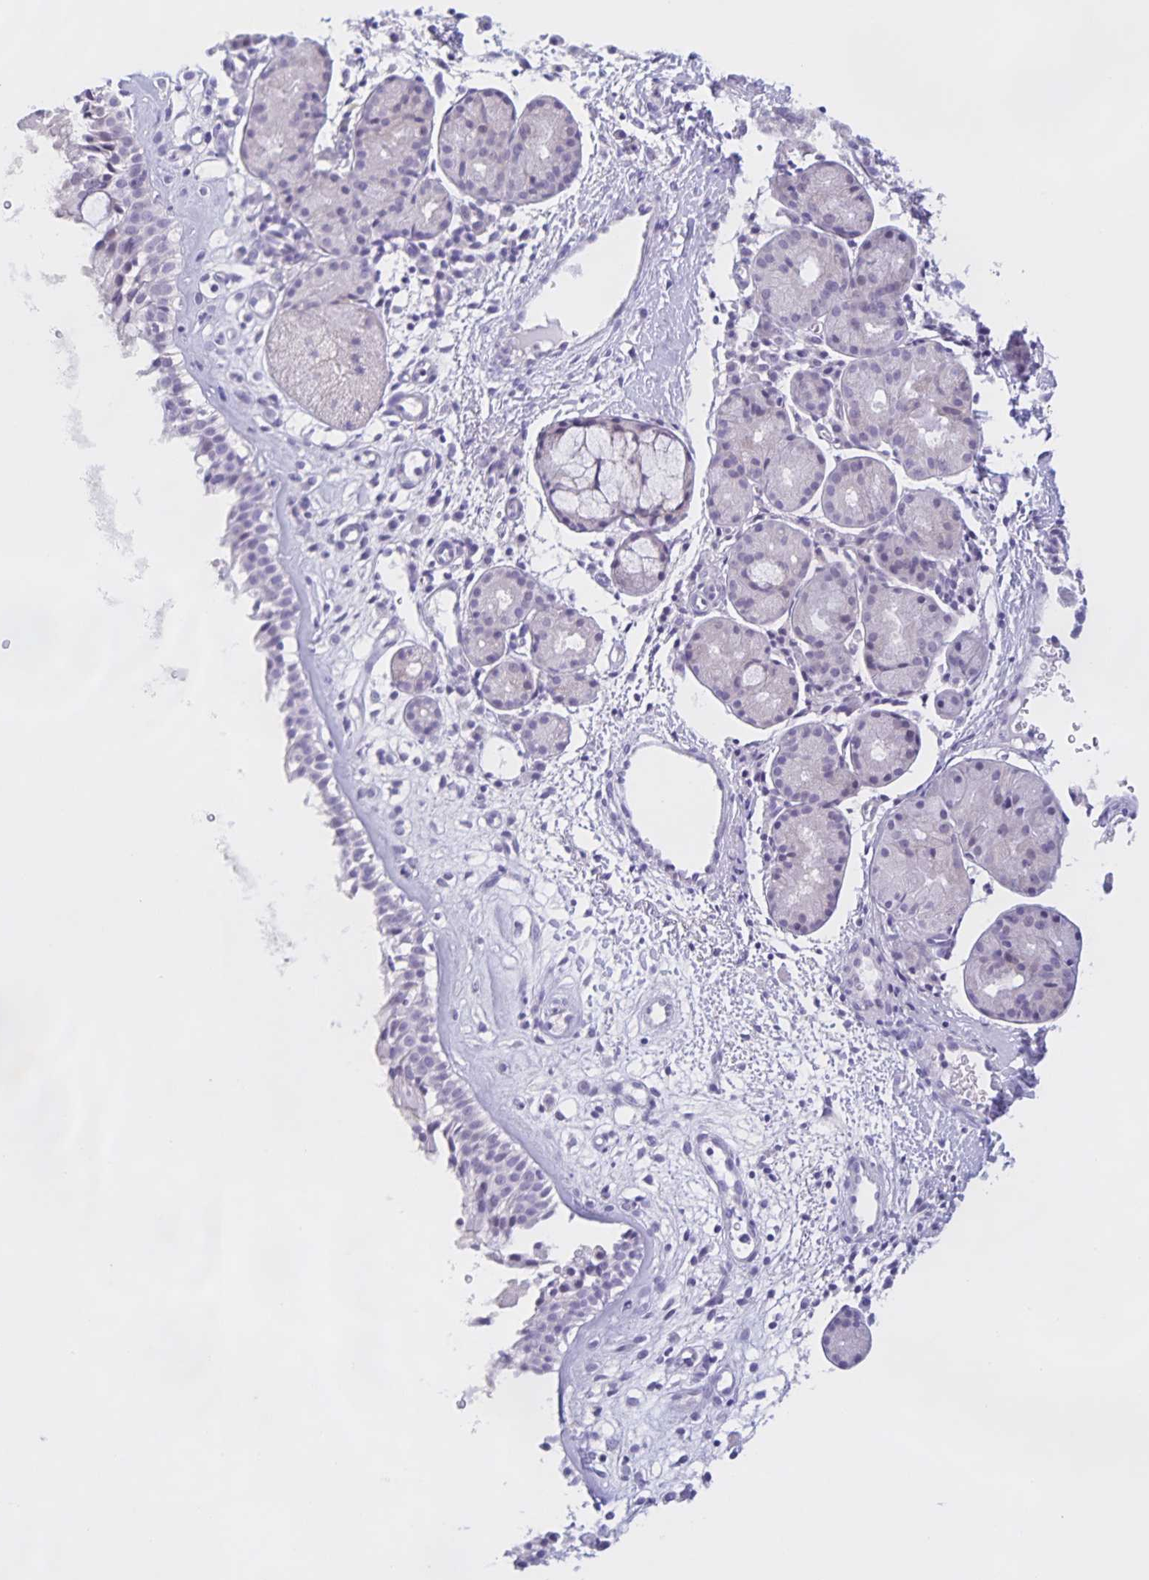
{"staining": {"intensity": "negative", "quantity": "none", "location": "none"}, "tissue": "nasopharynx", "cell_type": "Respiratory epithelial cells", "image_type": "normal", "snomed": [{"axis": "morphology", "description": "Normal tissue, NOS"}, {"axis": "topography", "description": "Nasopharynx"}], "caption": "Respiratory epithelial cells are negative for protein expression in benign human nasopharynx. The staining is performed using DAB (3,3'-diaminobenzidine) brown chromogen with nuclei counter-stained in using hematoxylin.", "gene": "DMGDH", "patient": {"sex": "male", "age": 65}}